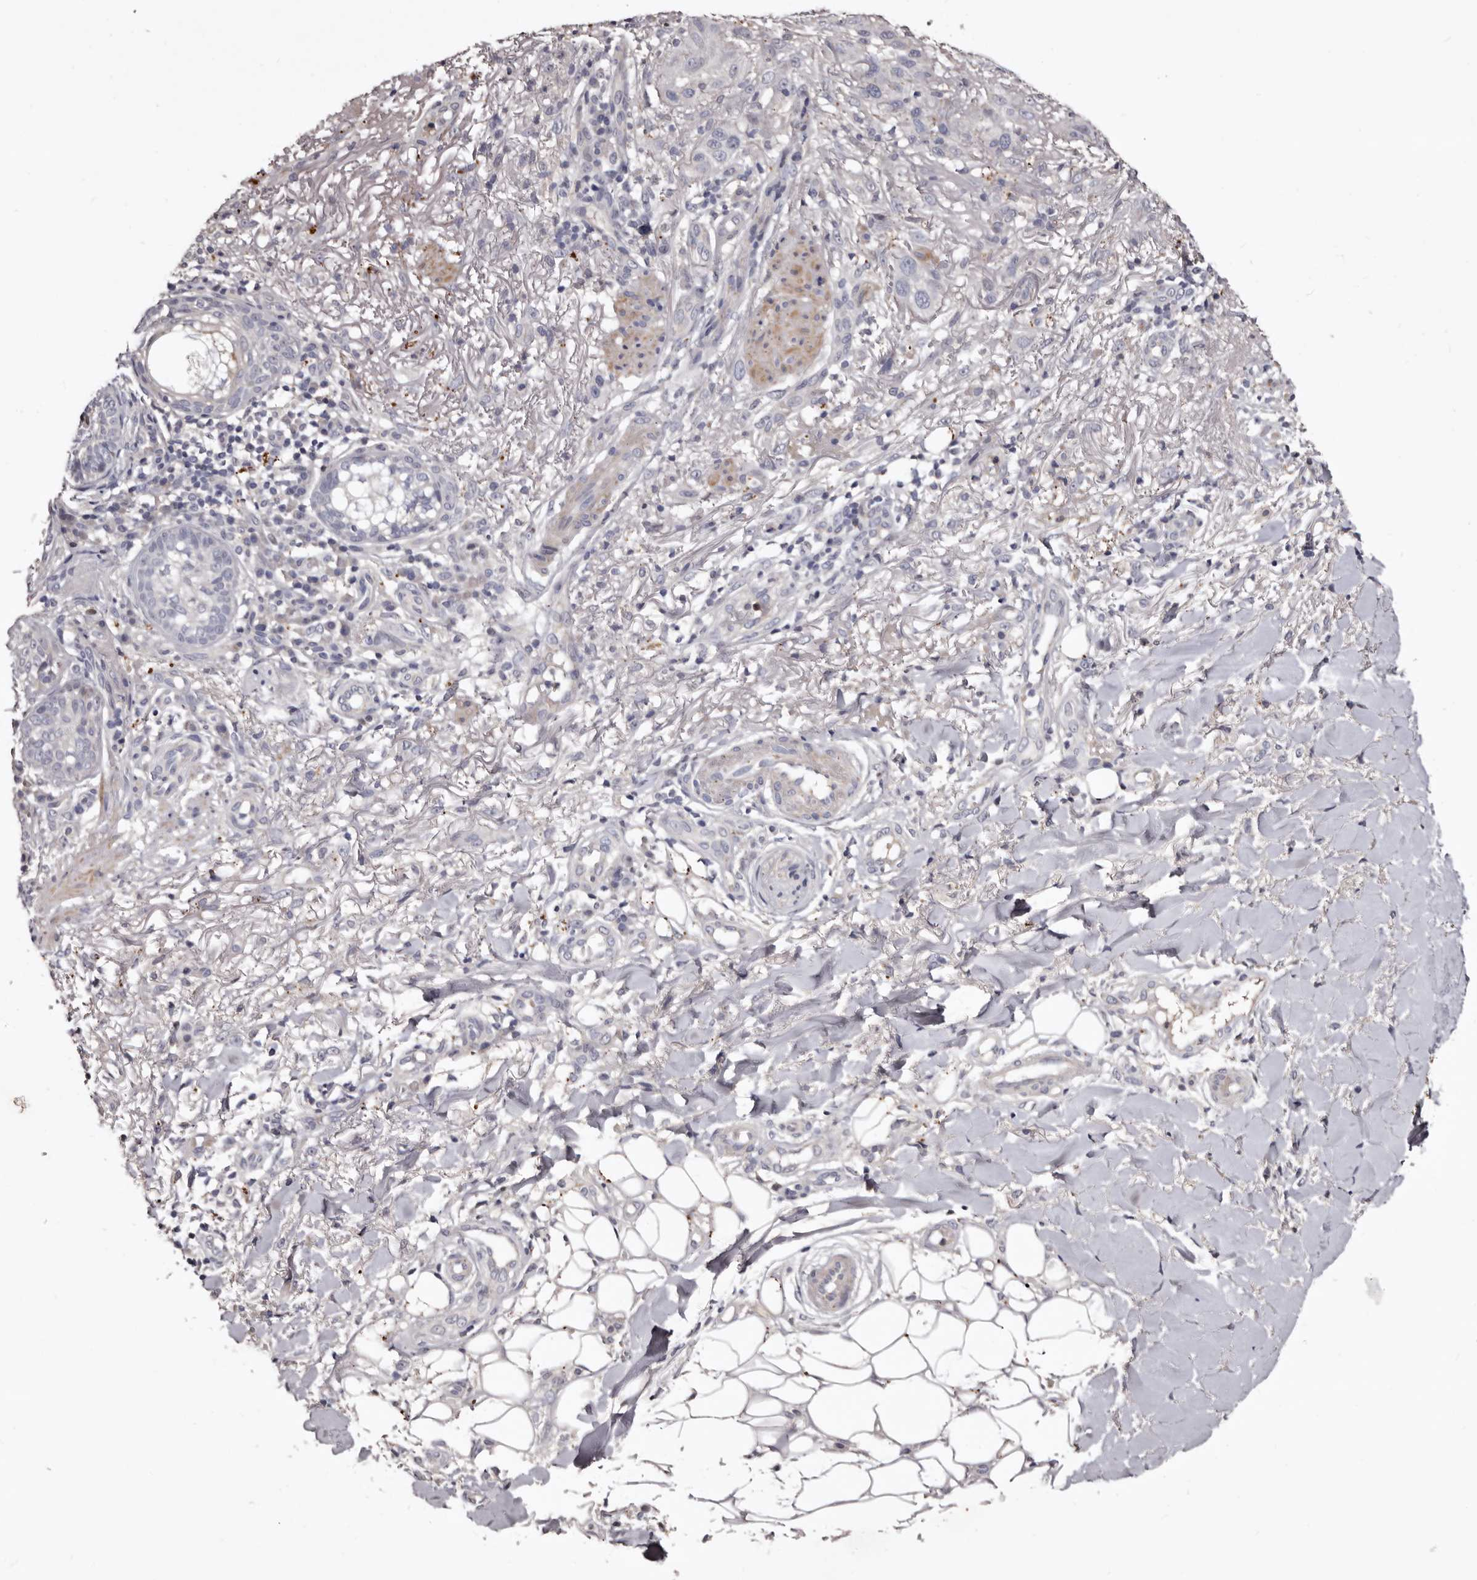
{"staining": {"intensity": "negative", "quantity": "none", "location": "none"}, "tissue": "skin cancer", "cell_type": "Tumor cells", "image_type": "cancer", "snomed": [{"axis": "morphology", "description": "Normal tissue, NOS"}, {"axis": "morphology", "description": "Squamous cell carcinoma, NOS"}, {"axis": "topography", "description": "Skin"}], "caption": "This is a histopathology image of immunohistochemistry staining of skin squamous cell carcinoma, which shows no positivity in tumor cells.", "gene": "SLC10A4", "patient": {"sex": "female", "age": 96}}